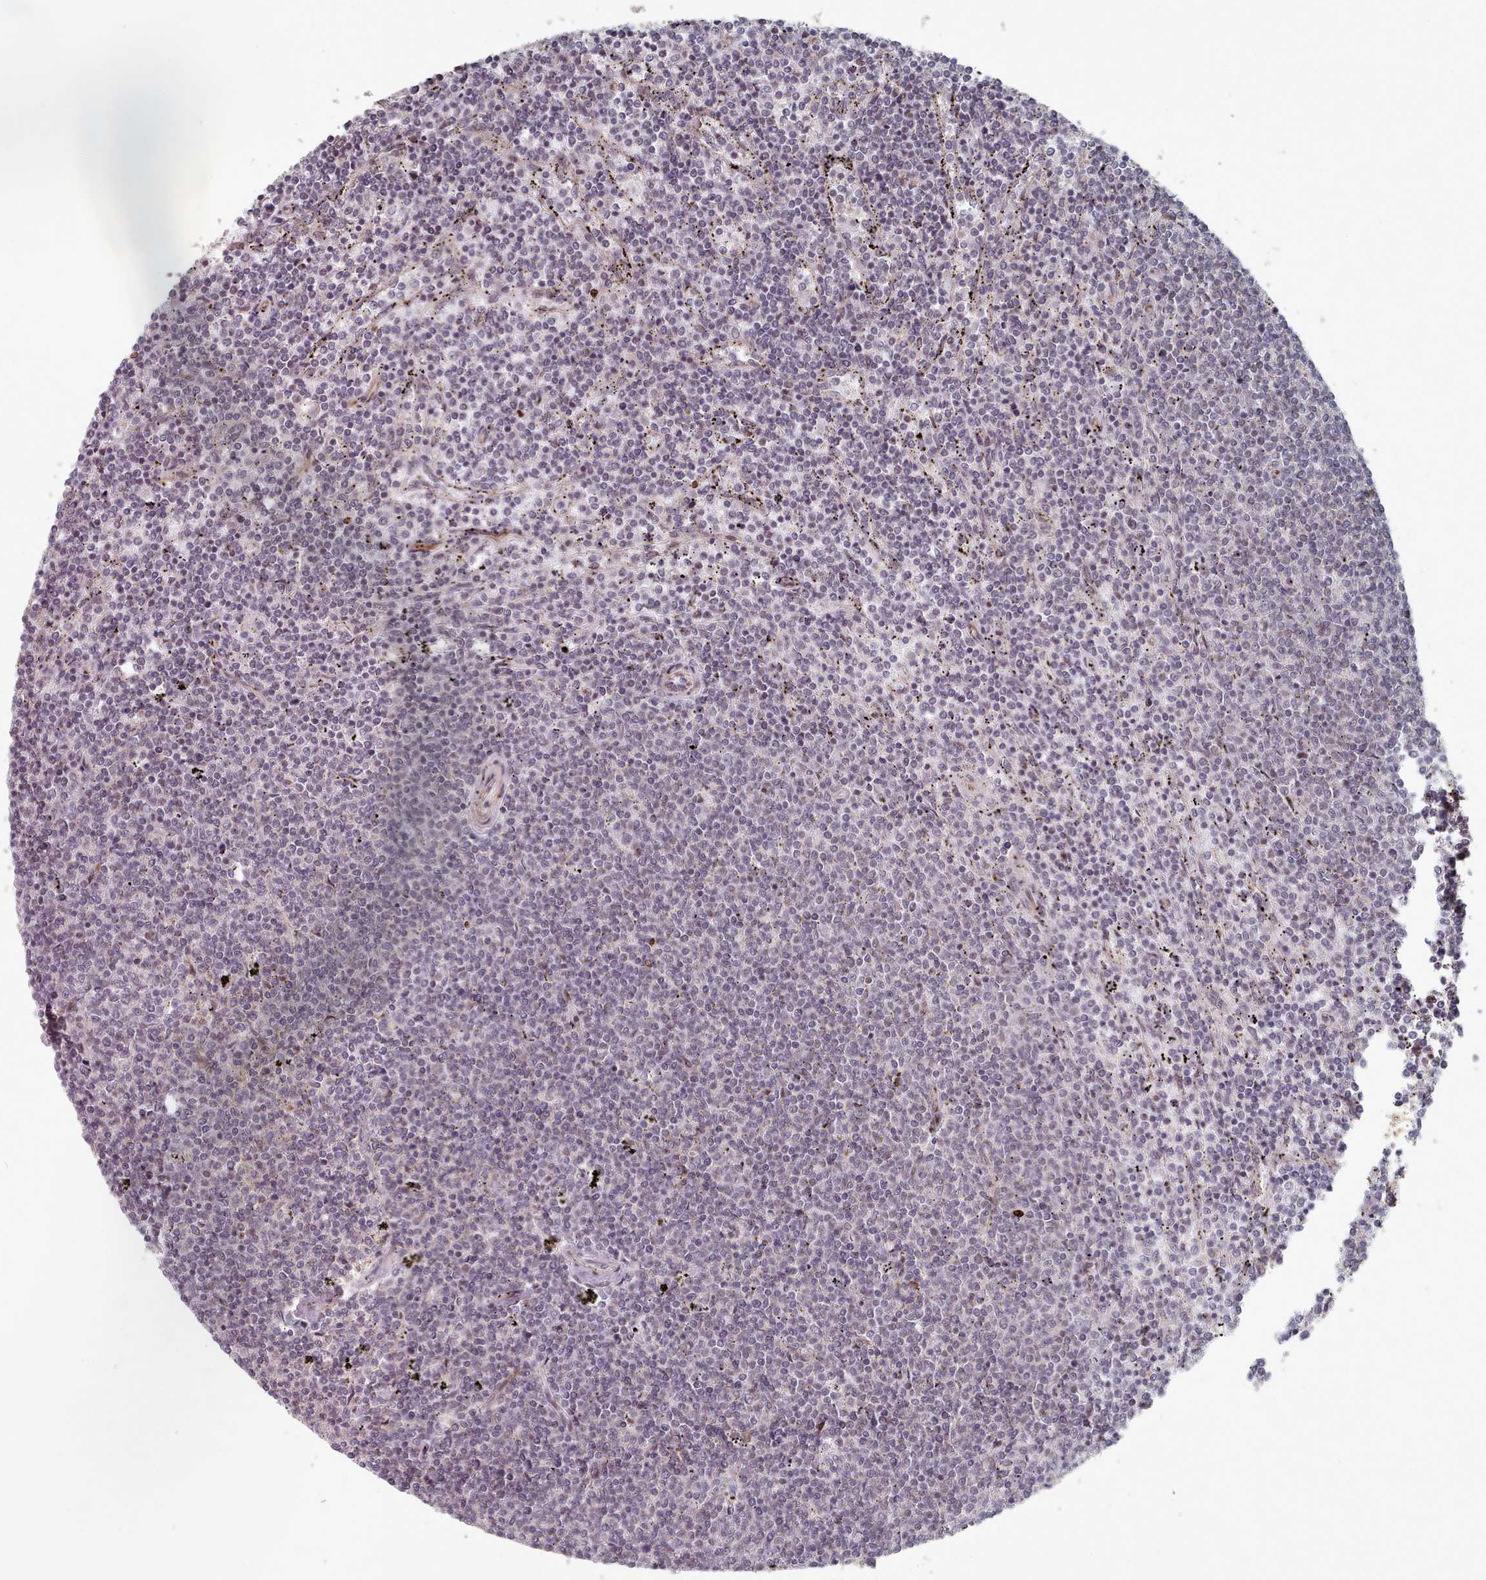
{"staining": {"intensity": "negative", "quantity": "none", "location": "none"}, "tissue": "lymphoma", "cell_type": "Tumor cells", "image_type": "cancer", "snomed": [{"axis": "morphology", "description": "Malignant lymphoma, non-Hodgkin's type, Low grade"}, {"axis": "topography", "description": "Spleen"}], "caption": "A high-resolution histopathology image shows IHC staining of lymphoma, which reveals no significant staining in tumor cells.", "gene": "CPSF4", "patient": {"sex": "female", "age": 50}}